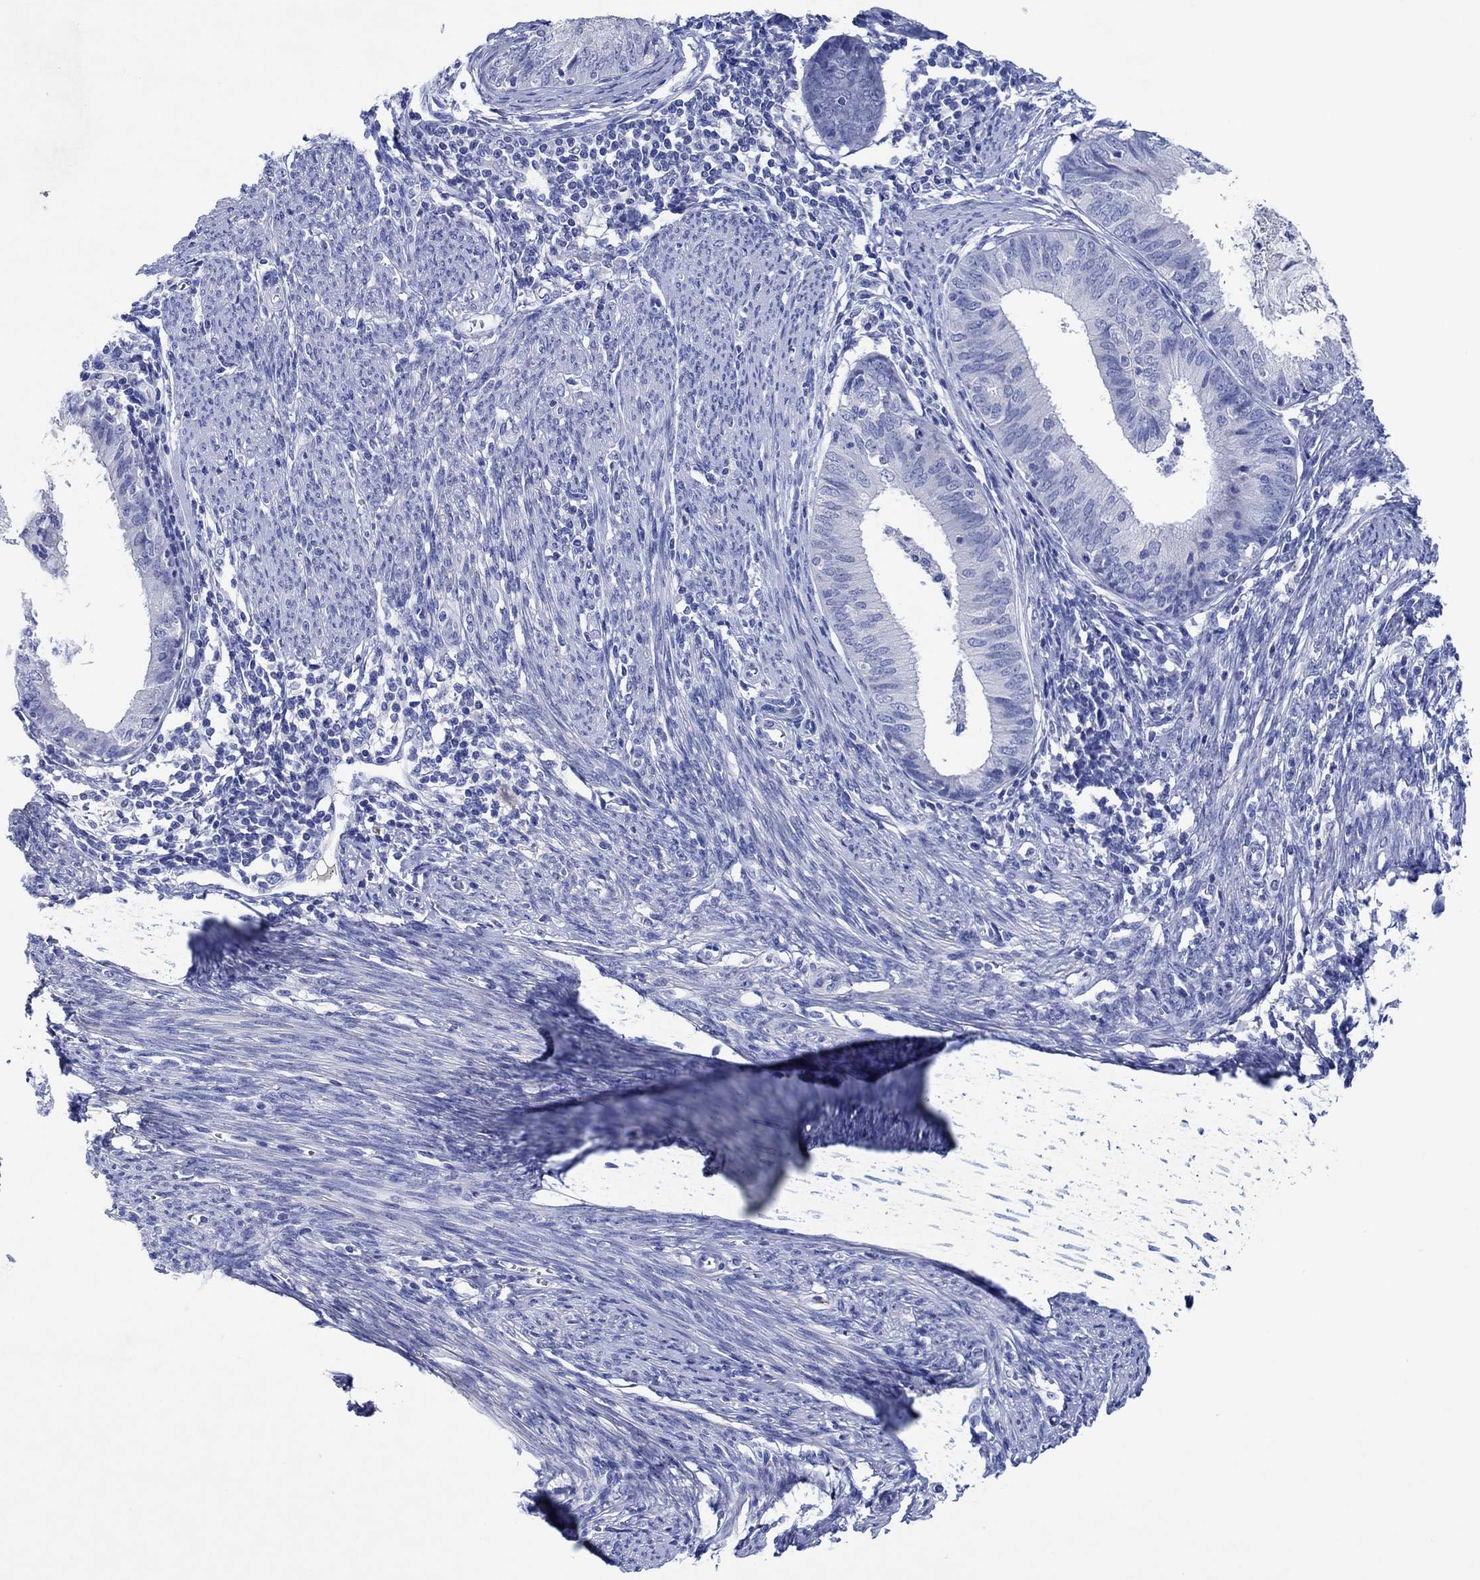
{"staining": {"intensity": "negative", "quantity": "none", "location": "none"}, "tissue": "endometrial cancer", "cell_type": "Tumor cells", "image_type": "cancer", "snomed": [{"axis": "morphology", "description": "Adenocarcinoma, NOS"}, {"axis": "topography", "description": "Endometrium"}], "caption": "The histopathology image reveals no staining of tumor cells in endometrial adenocarcinoma. Nuclei are stained in blue.", "gene": "CPNE6", "patient": {"sex": "female", "age": 57}}